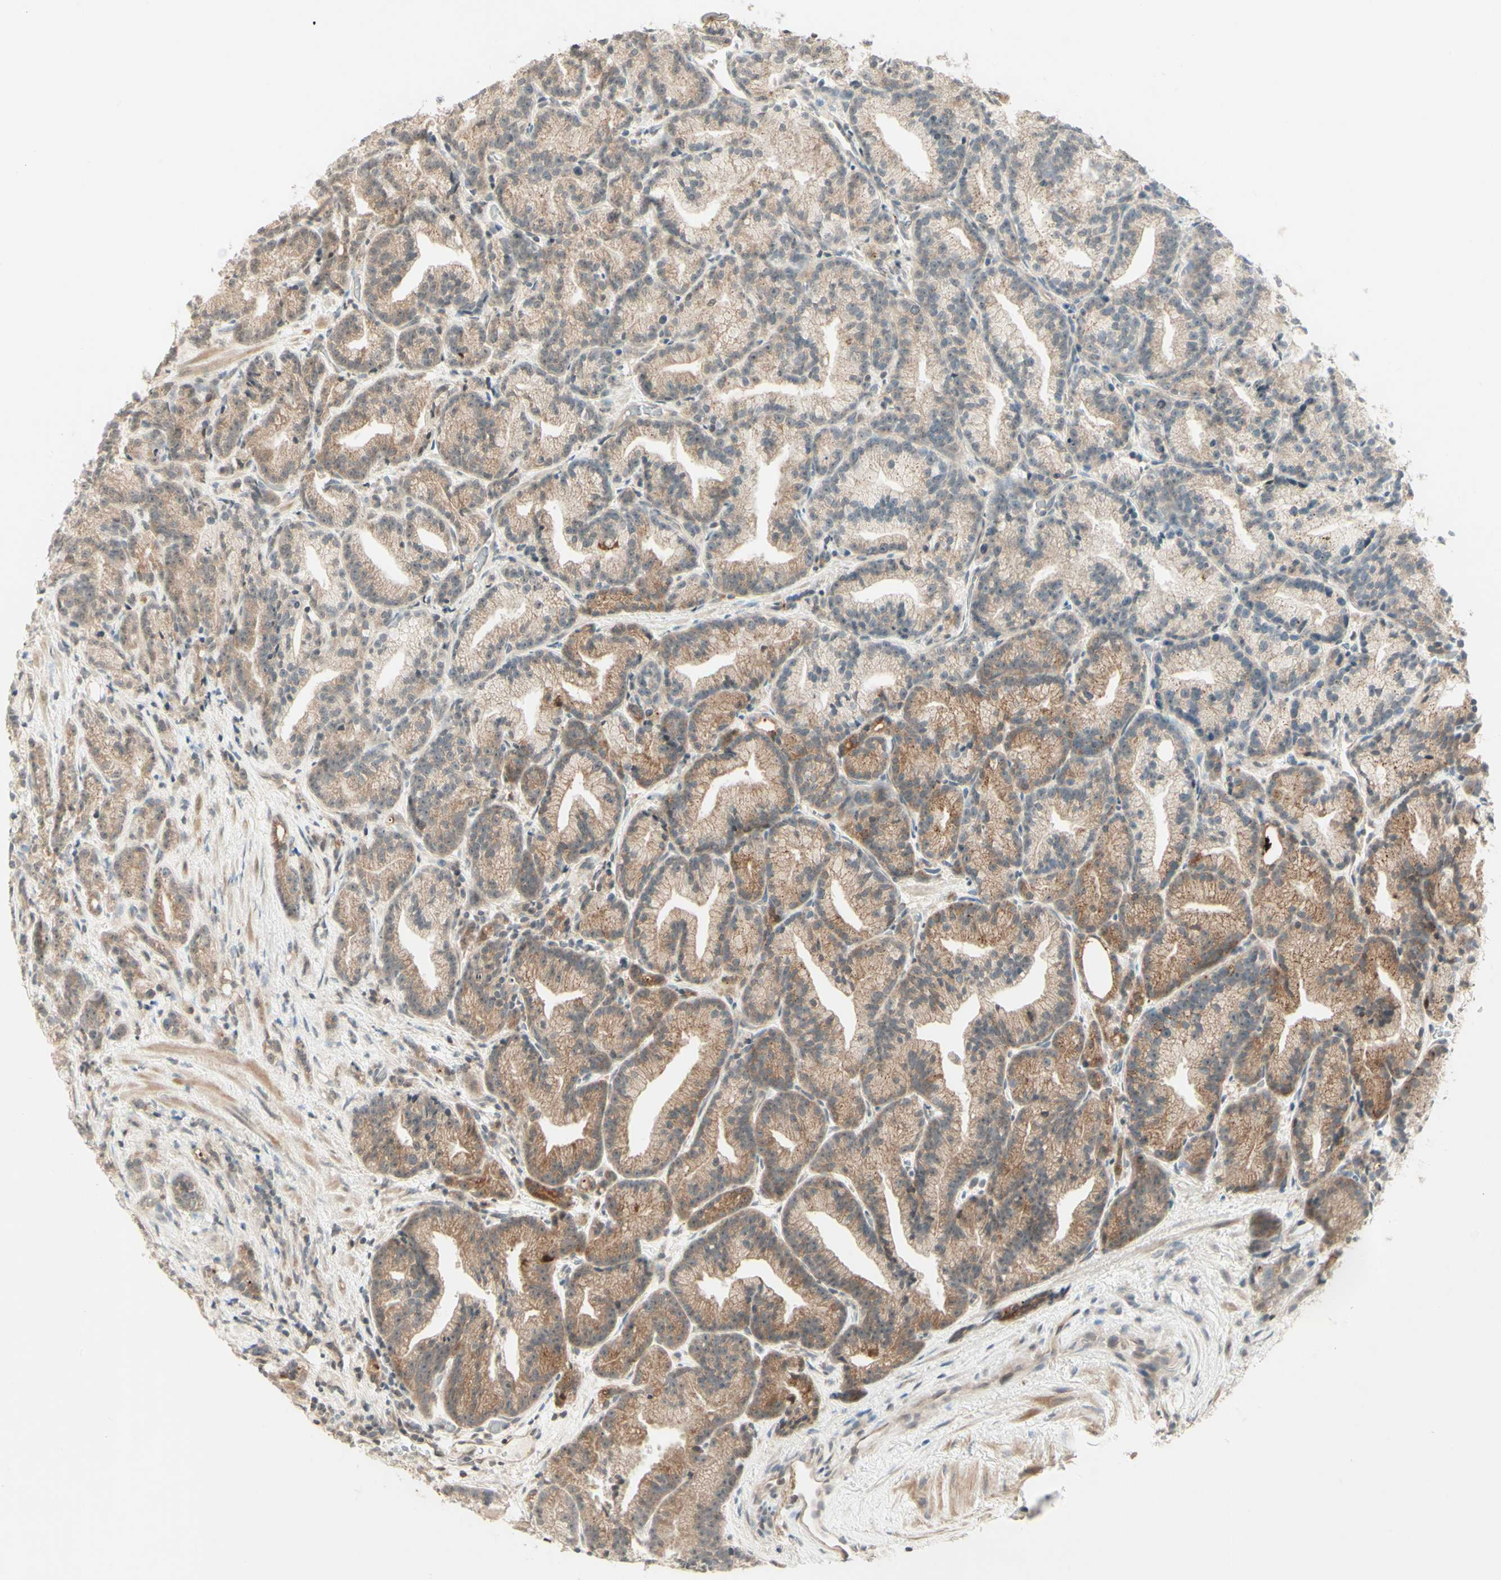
{"staining": {"intensity": "weak", "quantity": ">75%", "location": "cytoplasmic/membranous"}, "tissue": "prostate cancer", "cell_type": "Tumor cells", "image_type": "cancer", "snomed": [{"axis": "morphology", "description": "Adenocarcinoma, Low grade"}, {"axis": "topography", "description": "Prostate"}], "caption": "Immunohistochemical staining of prostate cancer (low-grade adenocarcinoma) exhibits low levels of weak cytoplasmic/membranous protein staining in about >75% of tumor cells.", "gene": "ZW10", "patient": {"sex": "male", "age": 89}}